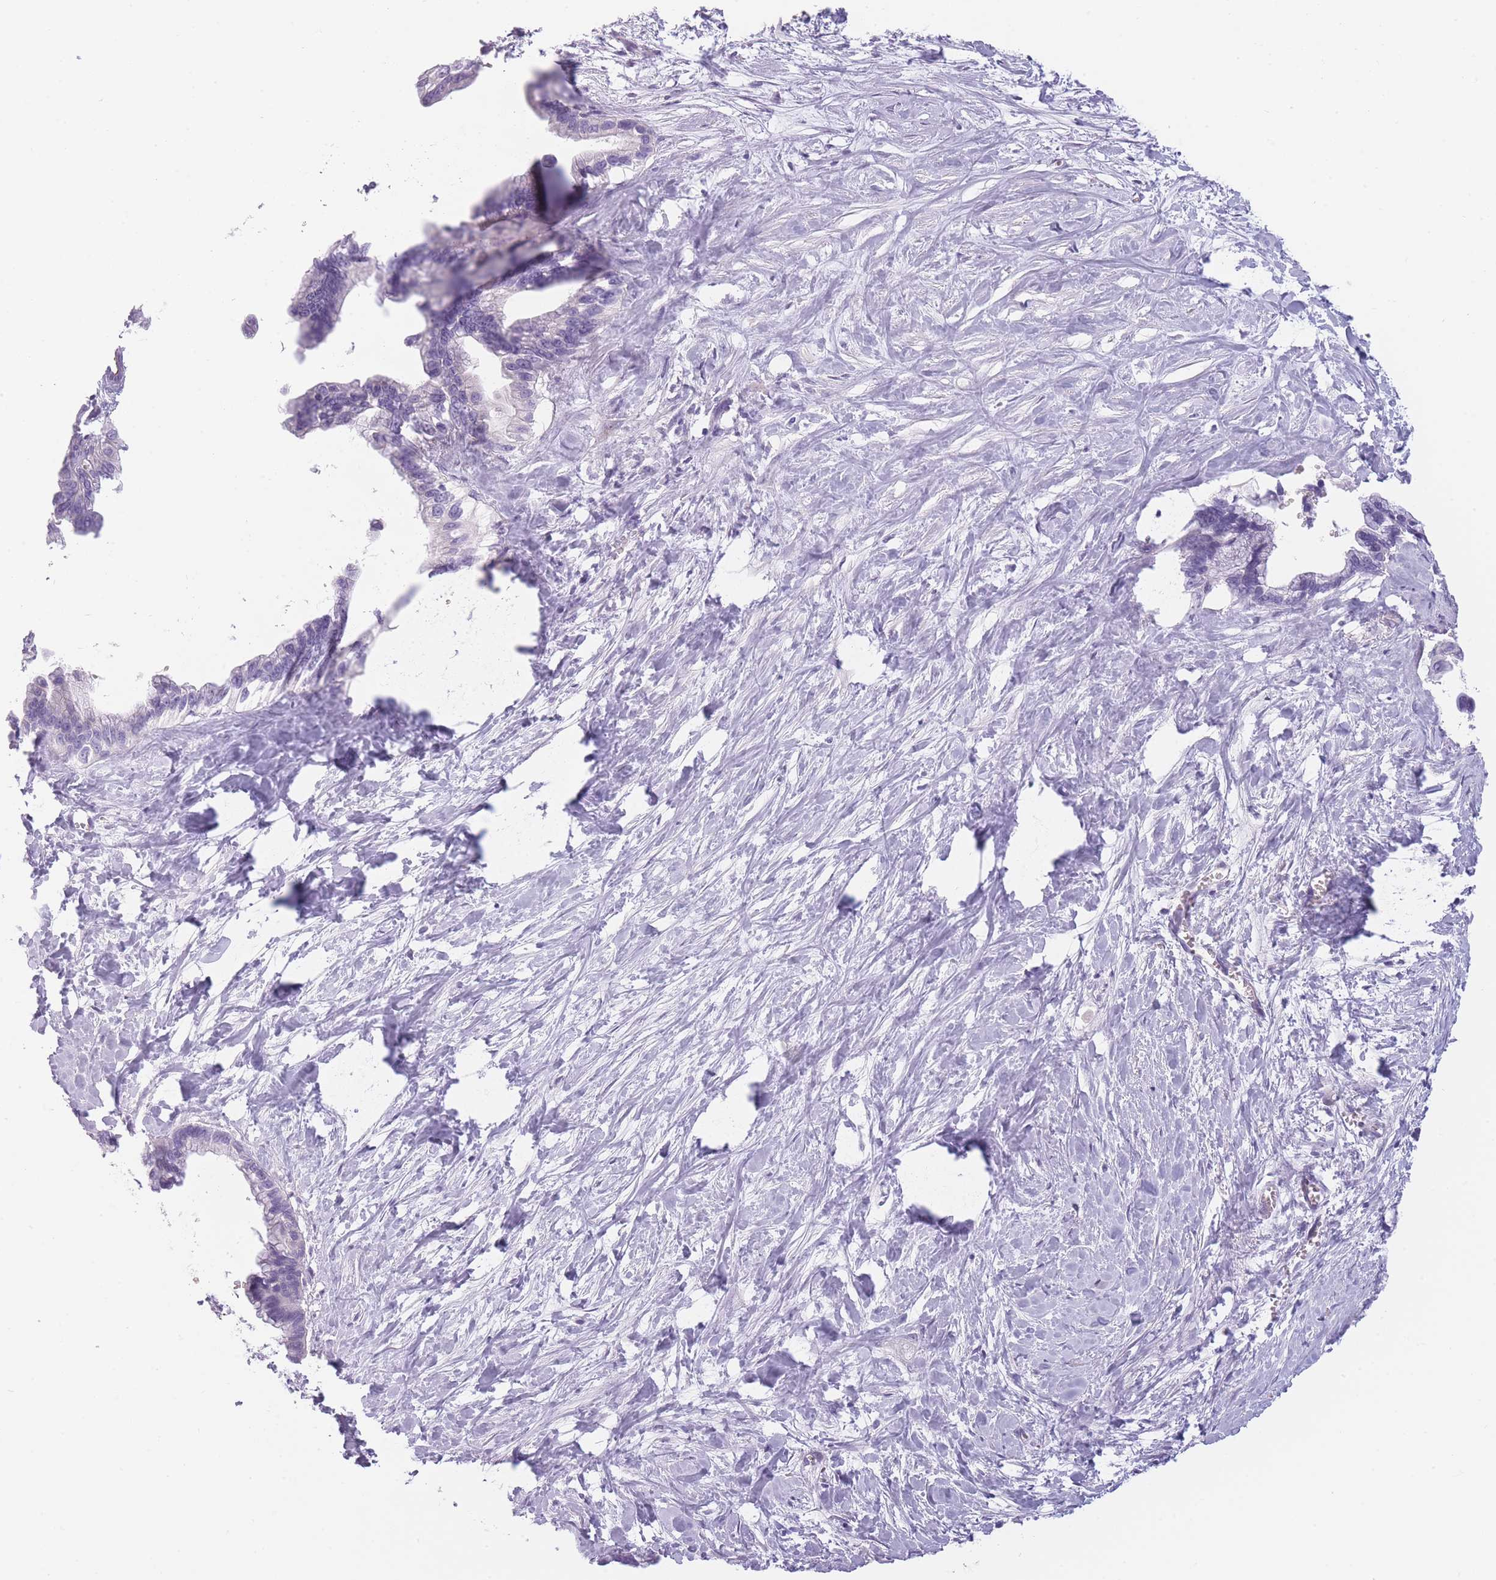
{"staining": {"intensity": "negative", "quantity": "none", "location": "none"}, "tissue": "pancreatic cancer", "cell_type": "Tumor cells", "image_type": "cancer", "snomed": [{"axis": "morphology", "description": "Adenocarcinoma, NOS"}, {"axis": "topography", "description": "Pancreas"}], "caption": "DAB immunohistochemical staining of pancreatic cancer (adenocarcinoma) demonstrates no significant staining in tumor cells. (Stains: DAB (3,3'-diaminobenzidine) immunohistochemistry (IHC) with hematoxylin counter stain, Microscopy: brightfield microscopy at high magnification).", "gene": "GGT1", "patient": {"sex": "male", "age": 61}}